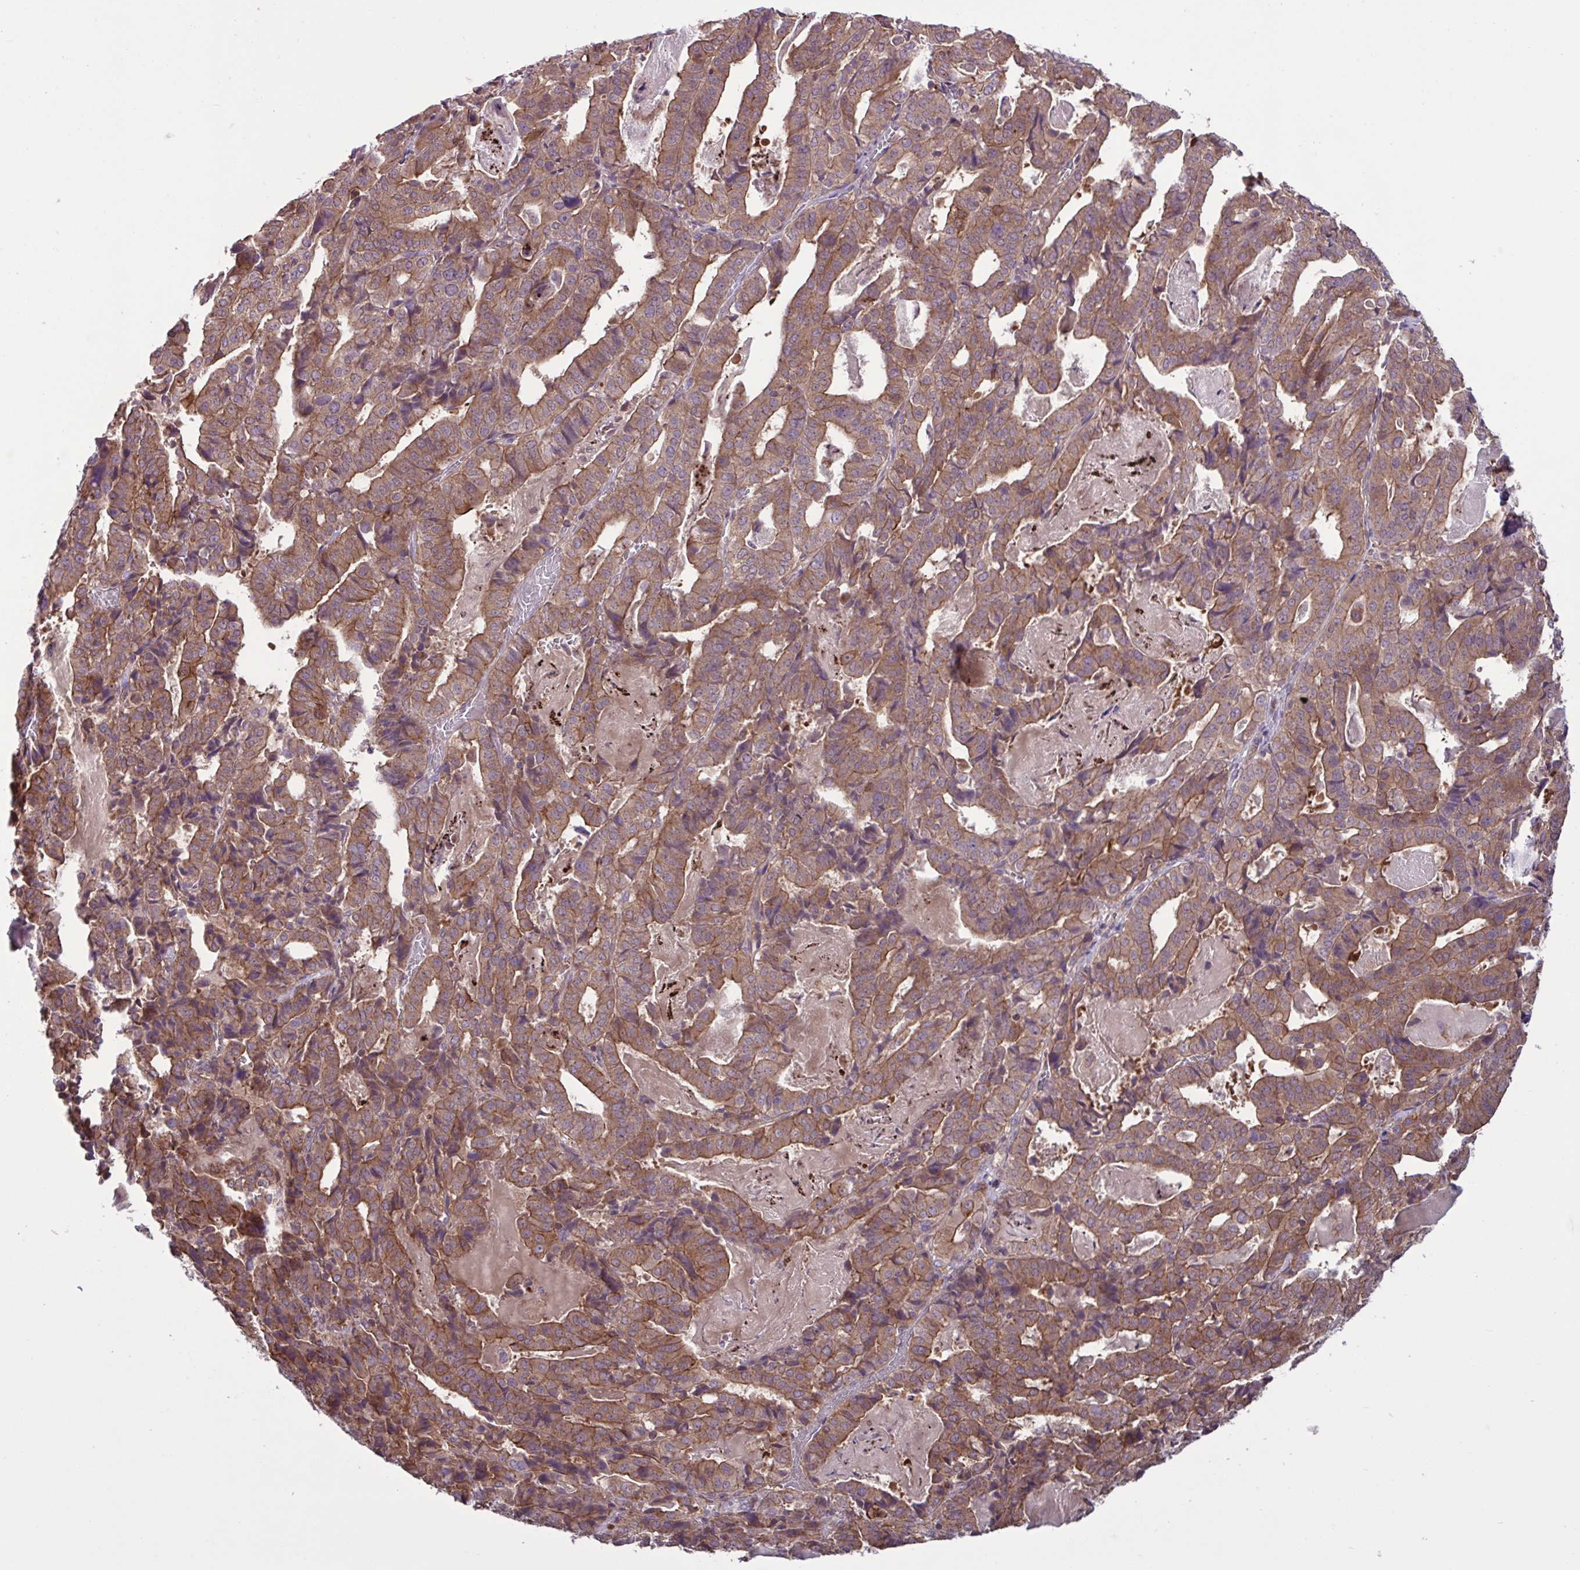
{"staining": {"intensity": "moderate", "quantity": ">75%", "location": "cytoplasmic/membranous"}, "tissue": "stomach cancer", "cell_type": "Tumor cells", "image_type": "cancer", "snomed": [{"axis": "morphology", "description": "Adenocarcinoma, NOS"}, {"axis": "topography", "description": "Stomach"}], "caption": "Stomach adenocarcinoma tissue exhibits moderate cytoplasmic/membranous positivity in approximately >75% of tumor cells, visualized by immunohistochemistry.", "gene": "GLTP", "patient": {"sex": "male", "age": 48}}